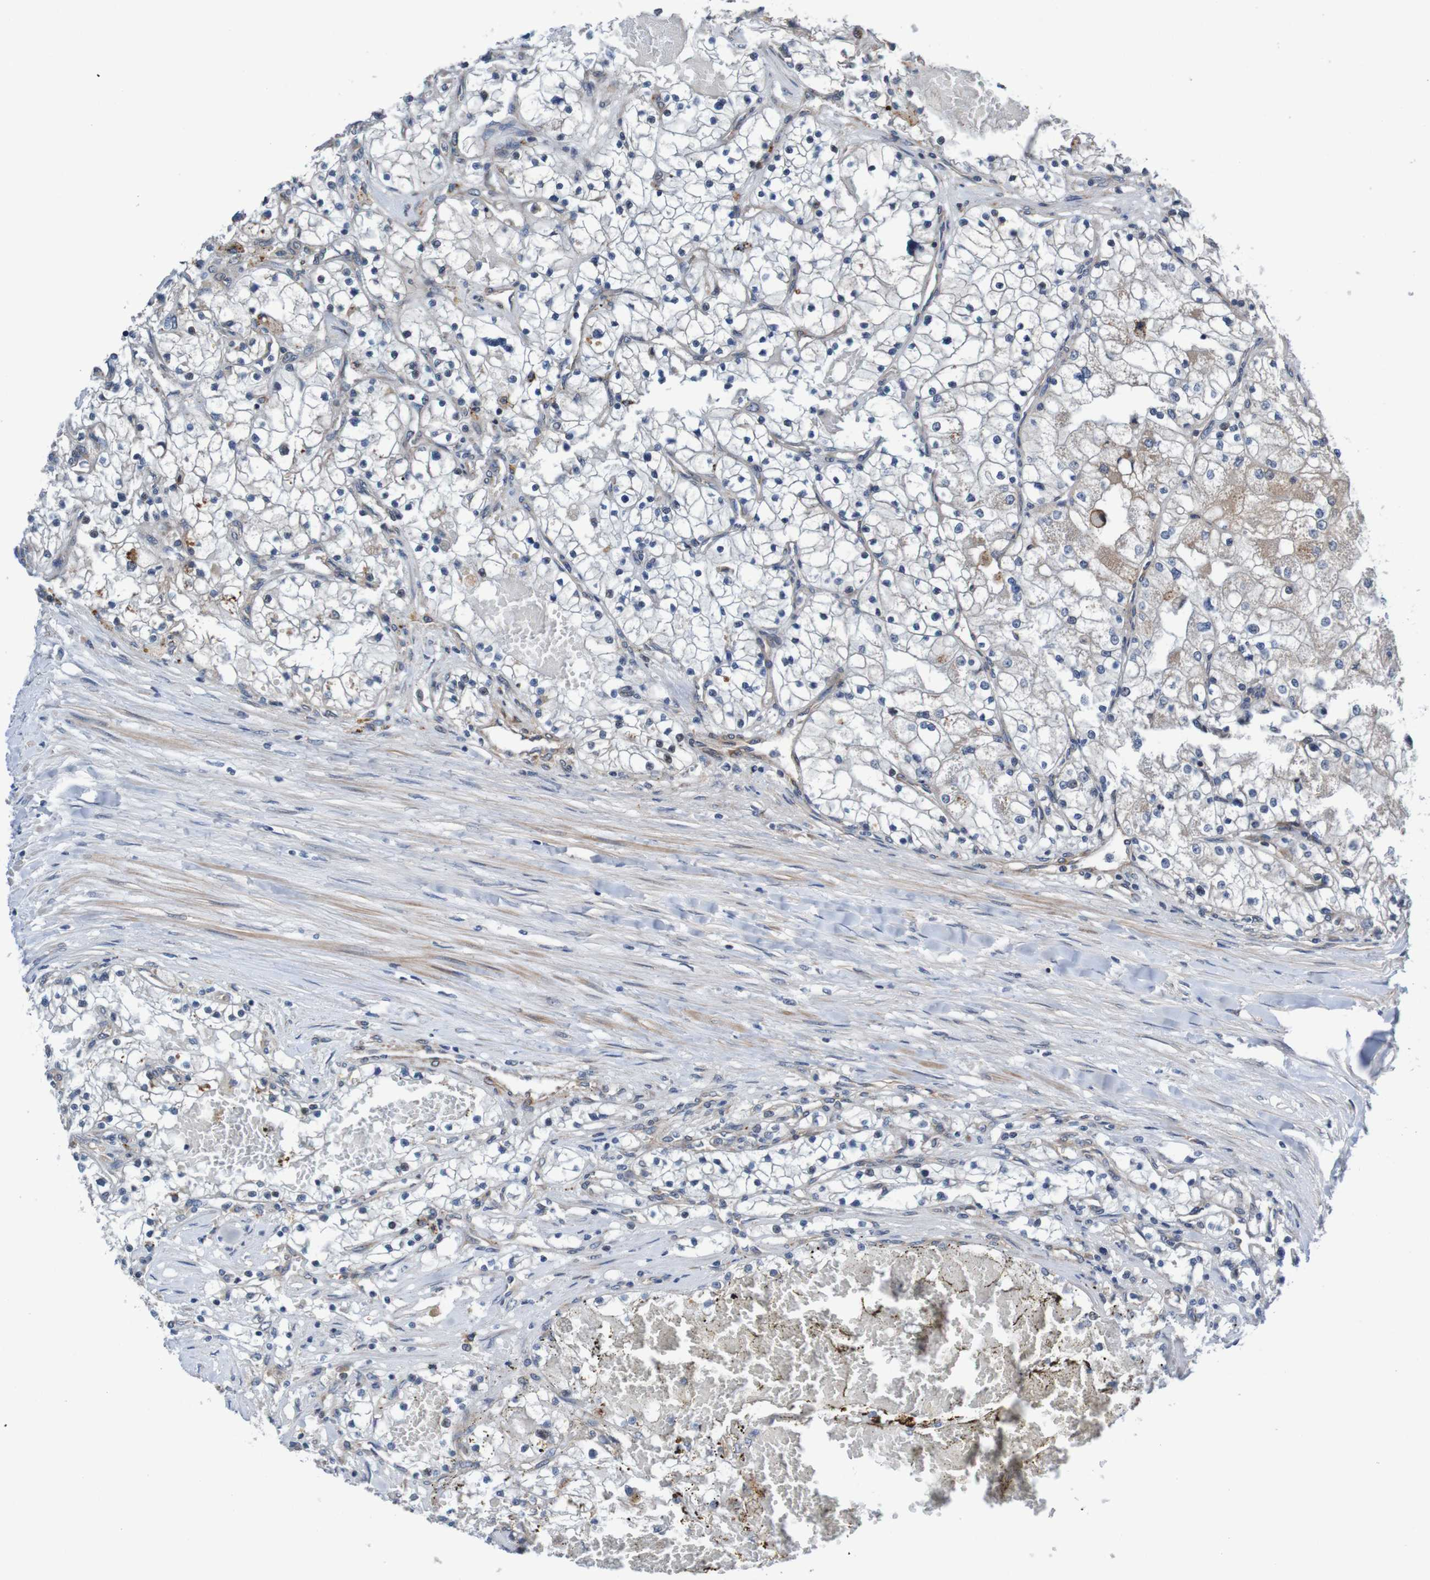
{"staining": {"intensity": "weak", "quantity": "<25%", "location": "cytoplasmic/membranous"}, "tissue": "renal cancer", "cell_type": "Tumor cells", "image_type": "cancer", "snomed": [{"axis": "morphology", "description": "Adenocarcinoma, NOS"}, {"axis": "topography", "description": "Kidney"}], "caption": "Tumor cells are negative for brown protein staining in adenocarcinoma (renal).", "gene": "CPED1", "patient": {"sex": "male", "age": 68}}